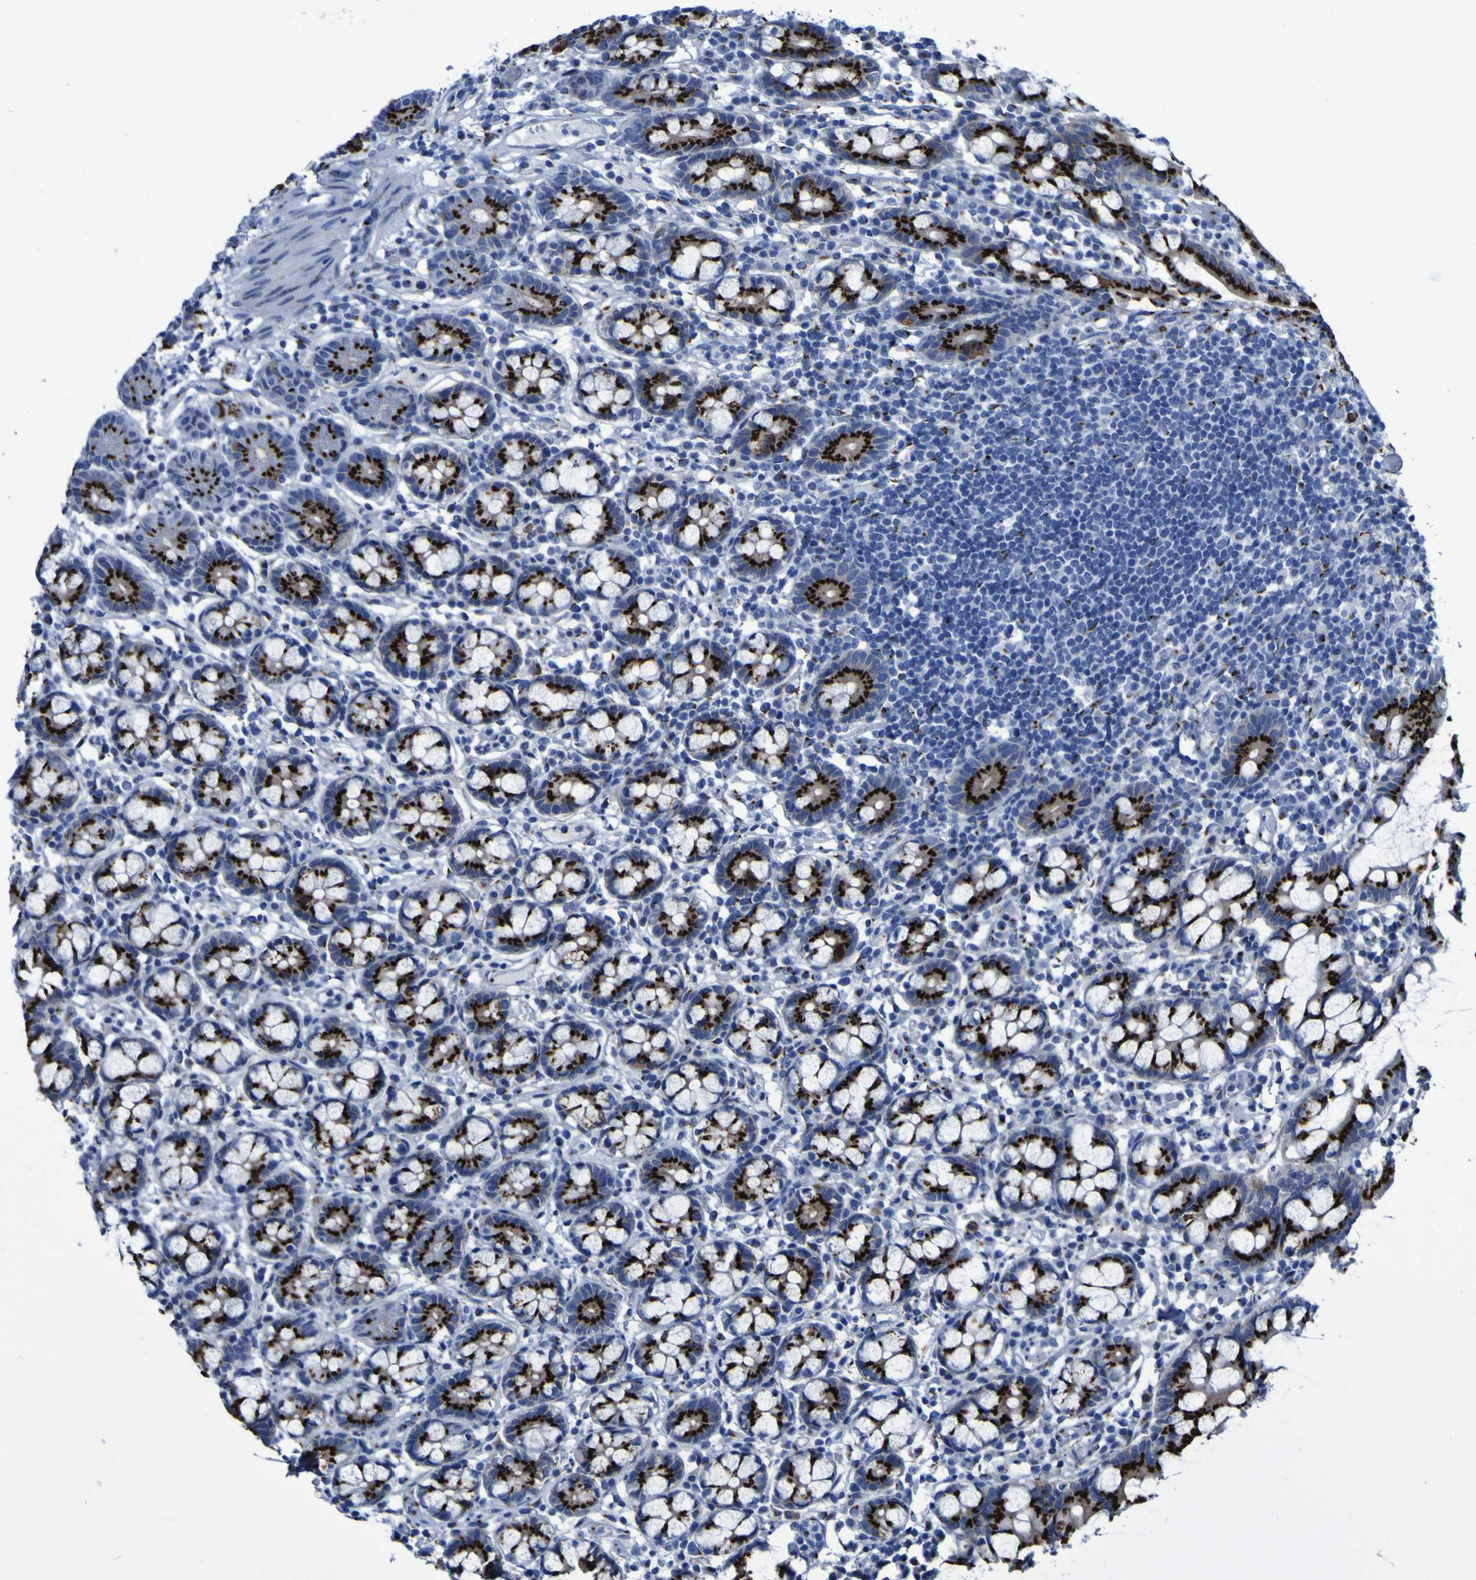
{"staining": {"intensity": "strong", "quantity": ">75%", "location": "cytoplasmic/membranous"}, "tissue": "small intestine", "cell_type": "Glandular cells", "image_type": "normal", "snomed": [{"axis": "morphology", "description": "Normal tissue, NOS"}, {"axis": "morphology", "description": "Cystadenocarcinoma, serous, Metastatic site"}, {"axis": "topography", "description": "Small intestine"}], "caption": "Brown immunohistochemical staining in benign small intestine demonstrates strong cytoplasmic/membranous expression in approximately >75% of glandular cells. The protein of interest is stained brown, and the nuclei are stained in blue (DAB (3,3'-diaminobenzidine) IHC with brightfield microscopy, high magnification).", "gene": "GOLM1", "patient": {"sex": "female", "age": 61}}